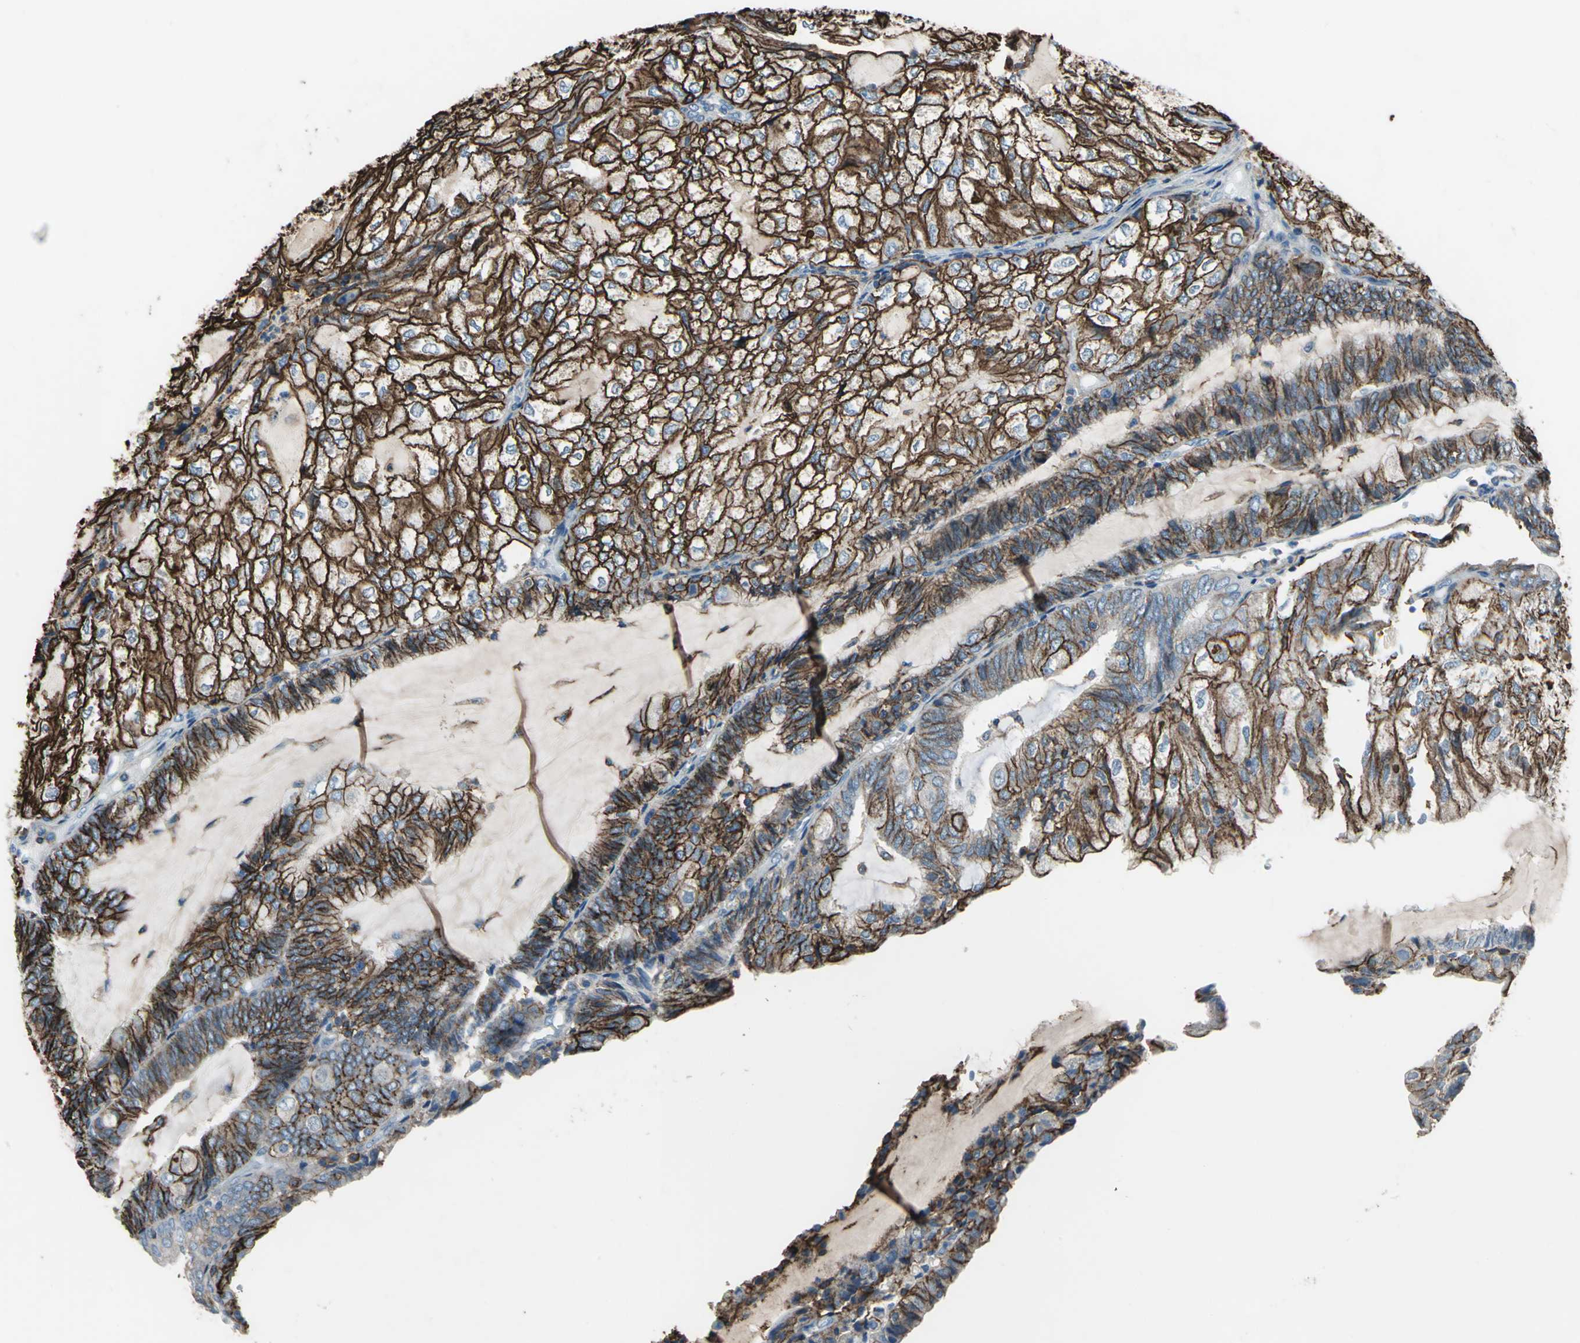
{"staining": {"intensity": "strong", "quantity": ">75%", "location": "cytoplasmic/membranous"}, "tissue": "endometrial cancer", "cell_type": "Tumor cells", "image_type": "cancer", "snomed": [{"axis": "morphology", "description": "Adenocarcinoma, NOS"}, {"axis": "topography", "description": "Endometrium"}], "caption": "Adenocarcinoma (endometrial) was stained to show a protein in brown. There is high levels of strong cytoplasmic/membranous staining in about >75% of tumor cells.", "gene": "CD44", "patient": {"sex": "female", "age": 81}}